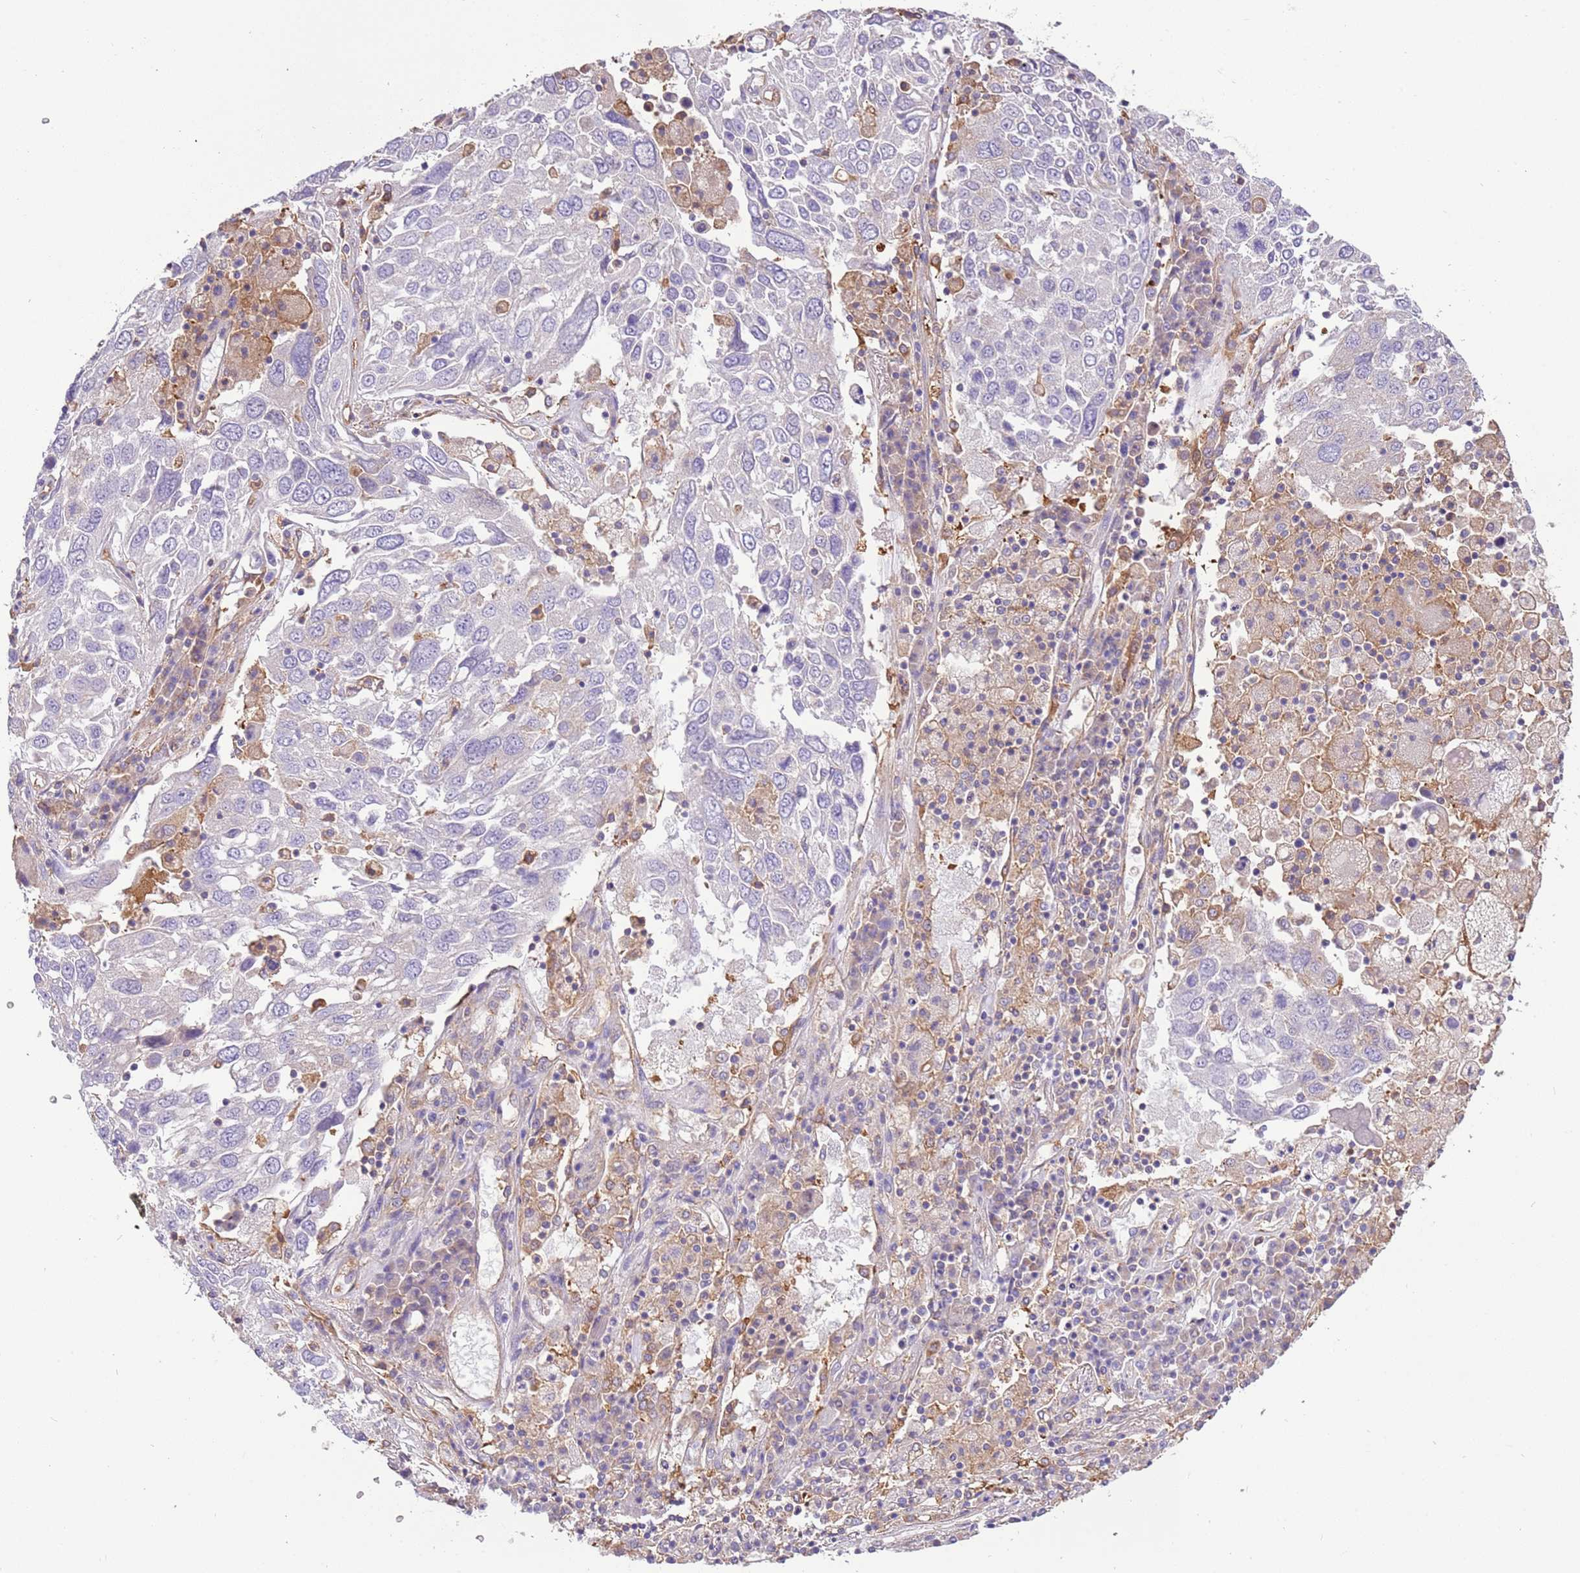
{"staining": {"intensity": "negative", "quantity": "none", "location": "none"}, "tissue": "lung cancer", "cell_type": "Tumor cells", "image_type": "cancer", "snomed": [{"axis": "morphology", "description": "Squamous cell carcinoma, NOS"}, {"axis": "topography", "description": "Lung"}], "caption": "The micrograph displays no significant expression in tumor cells of squamous cell carcinoma (lung).", "gene": "NAALADL1", "patient": {"sex": "male", "age": 65}}